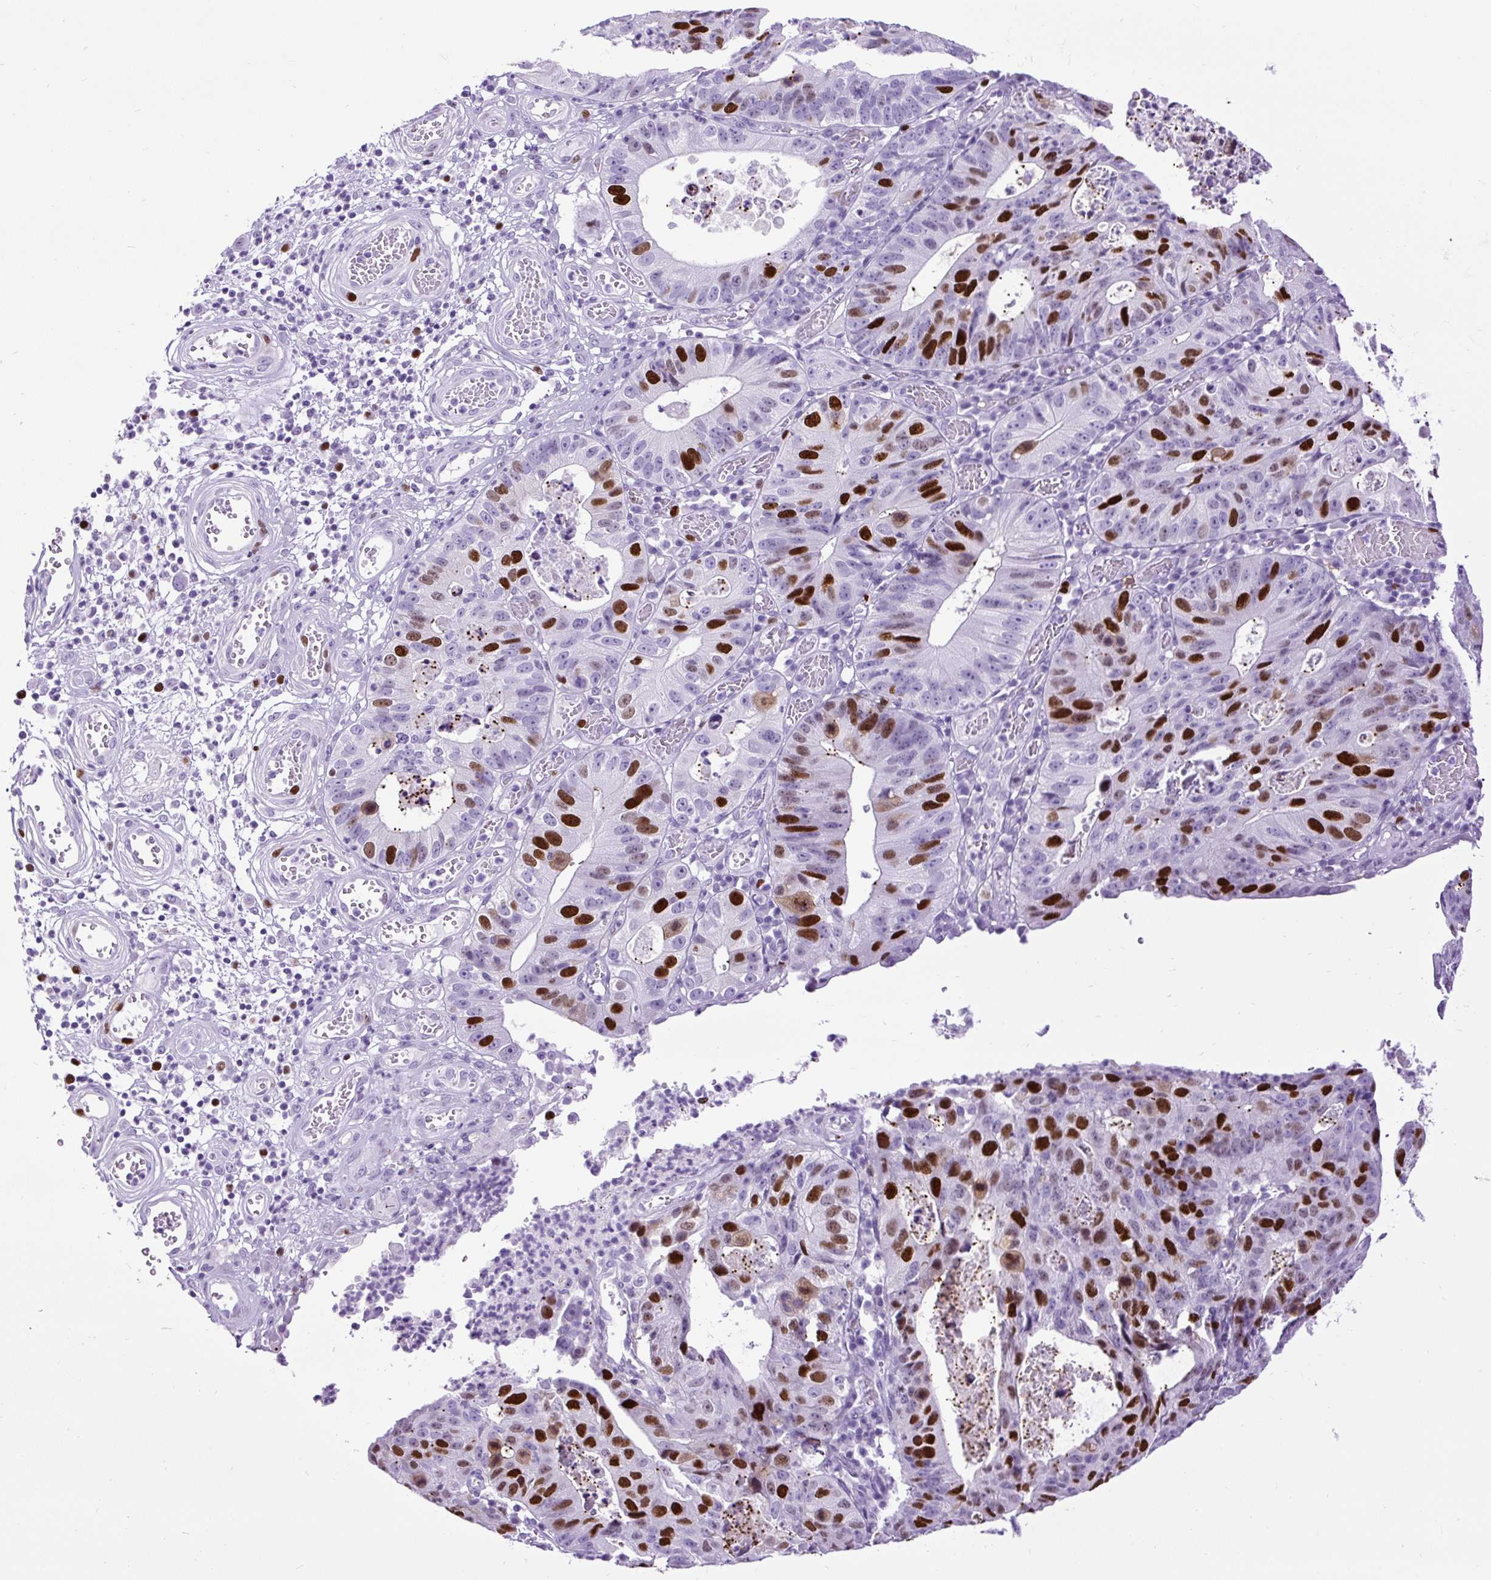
{"staining": {"intensity": "strong", "quantity": "25%-75%", "location": "nuclear"}, "tissue": "stomach cancer", "cell_type": "Tumor cells", "image_type": "cancer", "snomed": [{"axis": "morphology", "description": "Adenocarcinoma, NOS"}, {"axis": "topography", "description": "Stomach"}], "caption": "The photomicrograph exhibits staining of stomach cancer, revealing strong nuclear protein staining (brown color) within tumor cells.", "gene": "RACGAP1", "patient": {"sex": "male", "age": 59}}